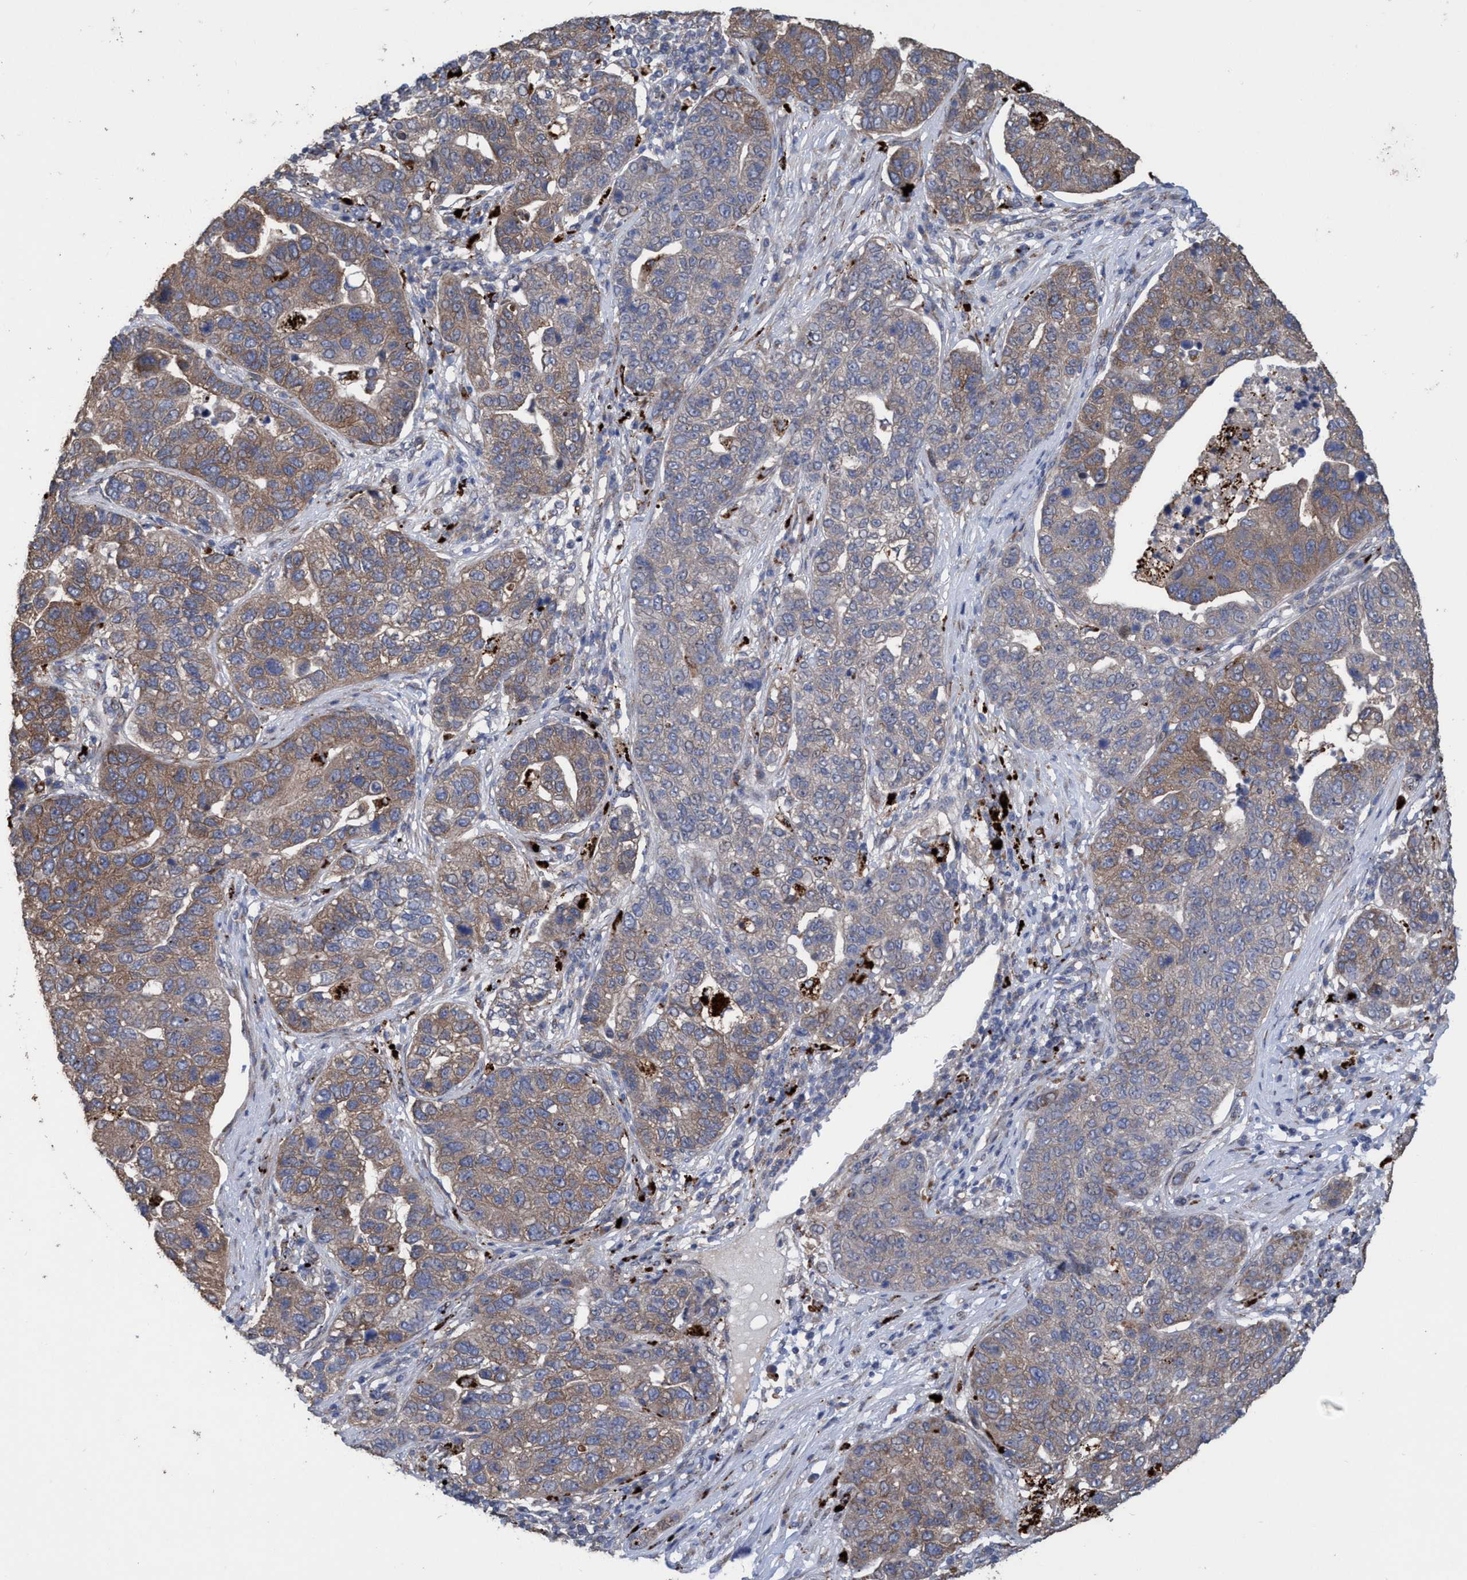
{"staining": {"intensity": "weak", "quantity": "25%-75%", "location": "cytoplasmic/membranous"}, "tissue": "pancreatic cancer", "cell_type": "Tumor cells", "image_type": "cancer", "snomed": [{"axis": "morphology", "description": "Adenocarcinoma, NOS"}, {"axis": "topography", "description": "Pancreas"}], "caption": "Pancreatic adenocarcinoma stained with DAB (3,3'-diaminobenzidine) IHC displays low levels of weak cytoplasmic/membranous expression in approximately 25%-75% of tumor cells.", "gene": "BBS9", "patient": {"sex": "female", "age": 61}}